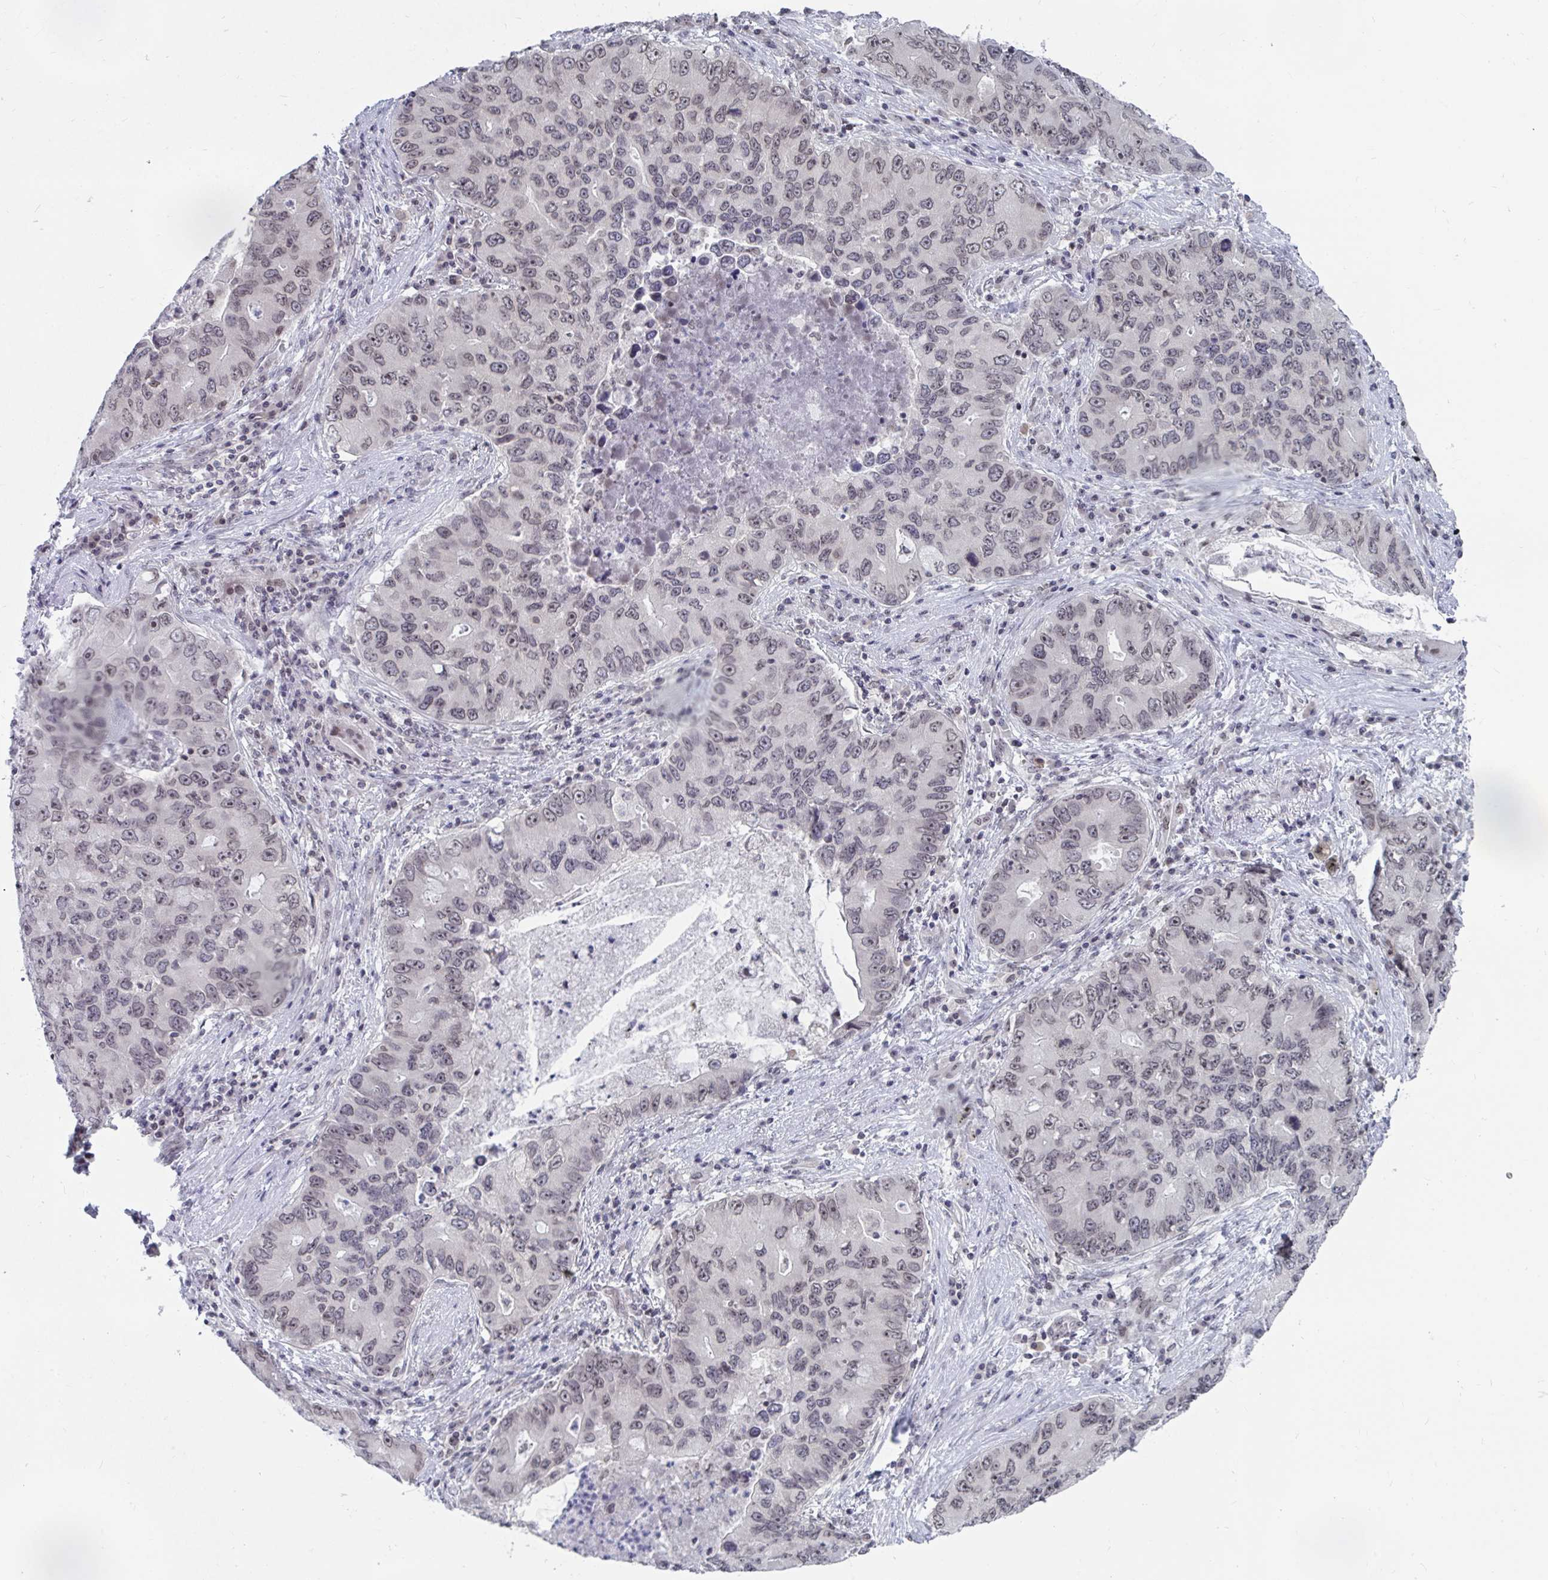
{"staining": {"intensity": "negative", "quantity": "none", "location": "none"}, "tissue": "lung cancer", "cell_type": "Tumor cells", "image_type": "cancer", "snomed": [{"axis": "morphology", "description": "Adenocarcinoma, NOS"}, {"axis": "morphology", "description": "Adenocarcinoma, metastatic, NOS"}, {"axis": "topography", "description": "Lymph node"}, {"axis": "topography", "description": "Lung"}], "caption": "An immunohistochemistry (IHC) photomicrograph of lung cancer is shown. There is no staining in tumor cells of lung cancer.", "gene": "TRIP12", "patient": {"sex": "female", "age": 54}}